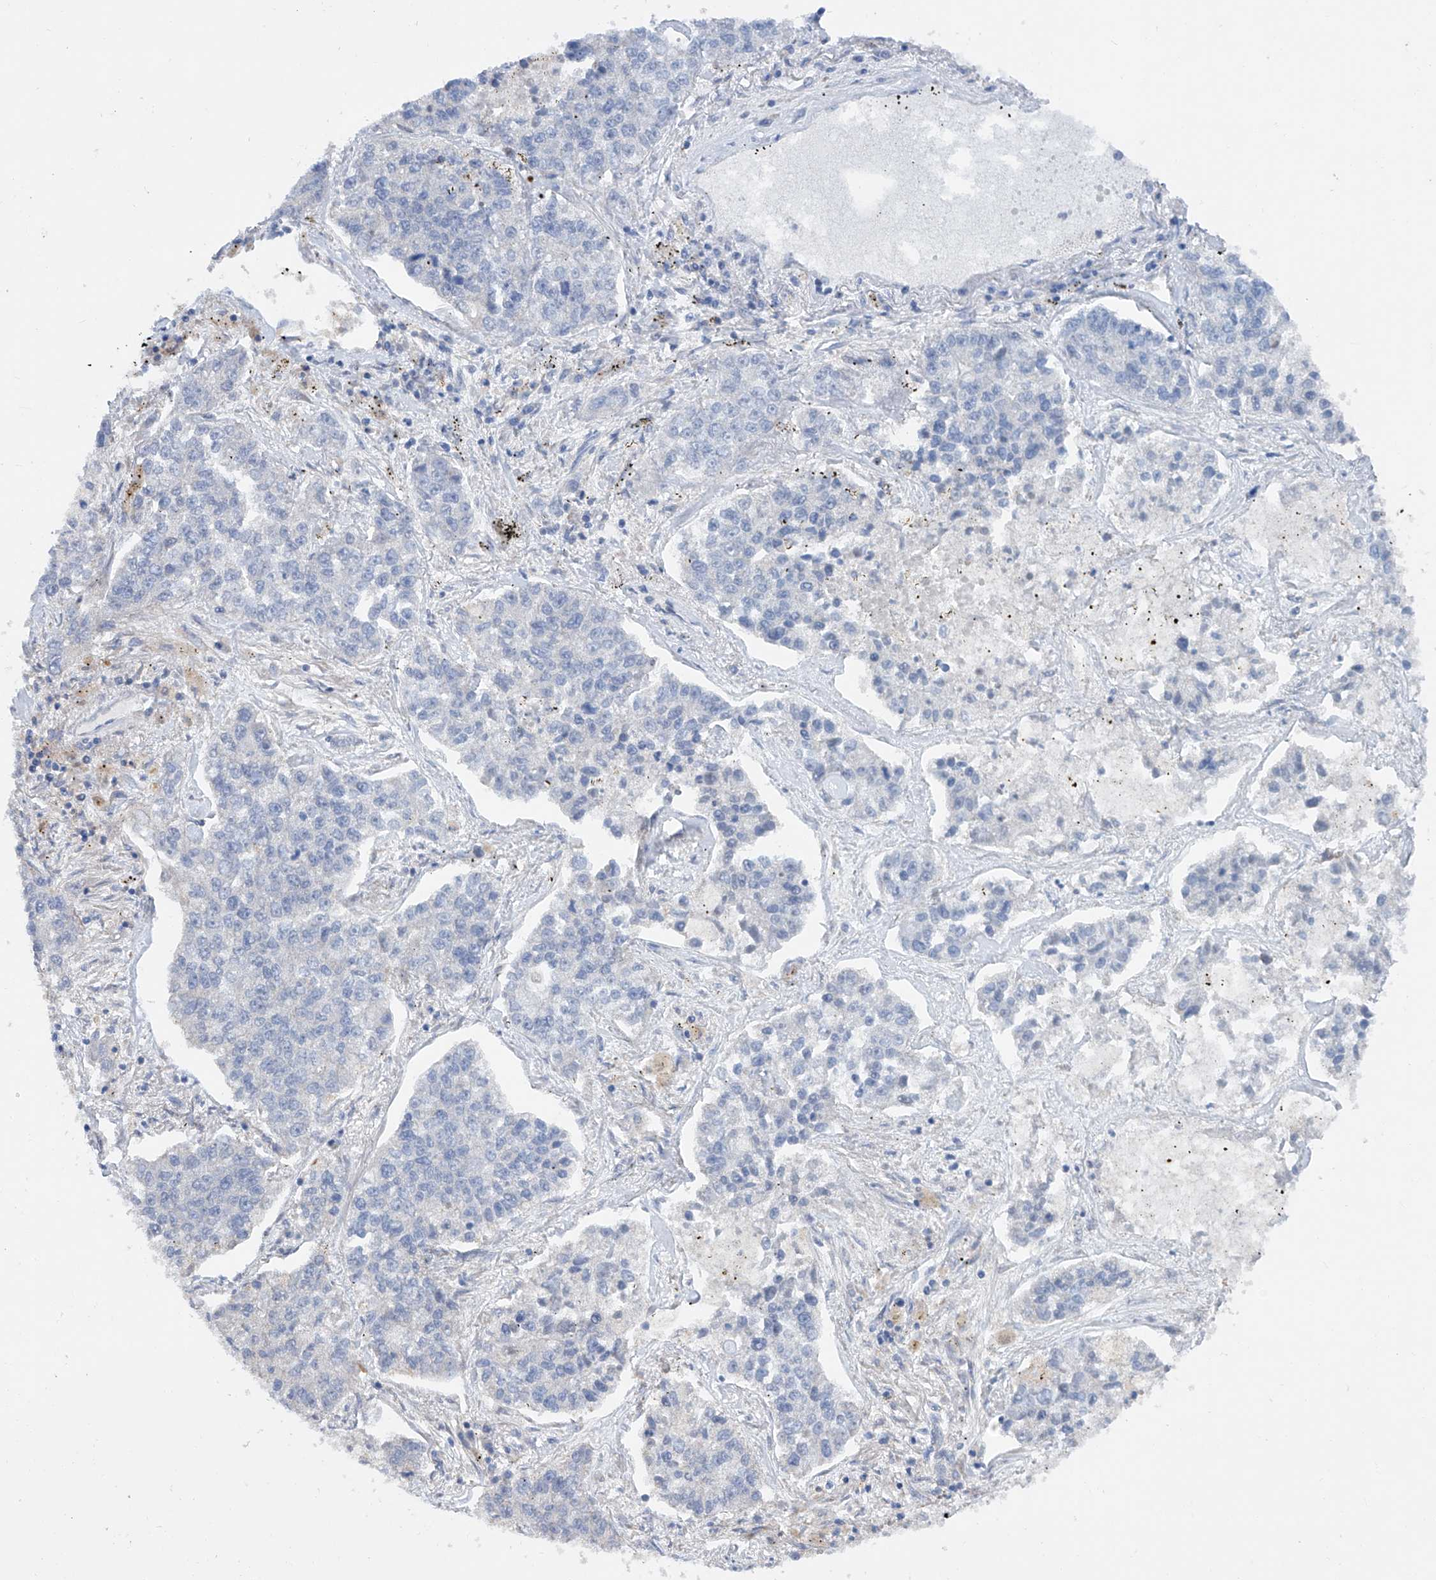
{"staining": {"intensity": "negative", "quantity": "none", "location": "none"}, "tissue": "lung cancer", "cell_type": "Tumor cells", "image_type": "cancer", "snomed": [{"axis": "morphology", "description": "Adenocarcinoma, NOS"}, {"axis": "topography", "description": "Lung"}], "caption": "Protein analysis of lung cancer displays no significant positivity in tumor cells.", "gene": "FUCA2", "patient": {"sex": "male", "age": 49}}